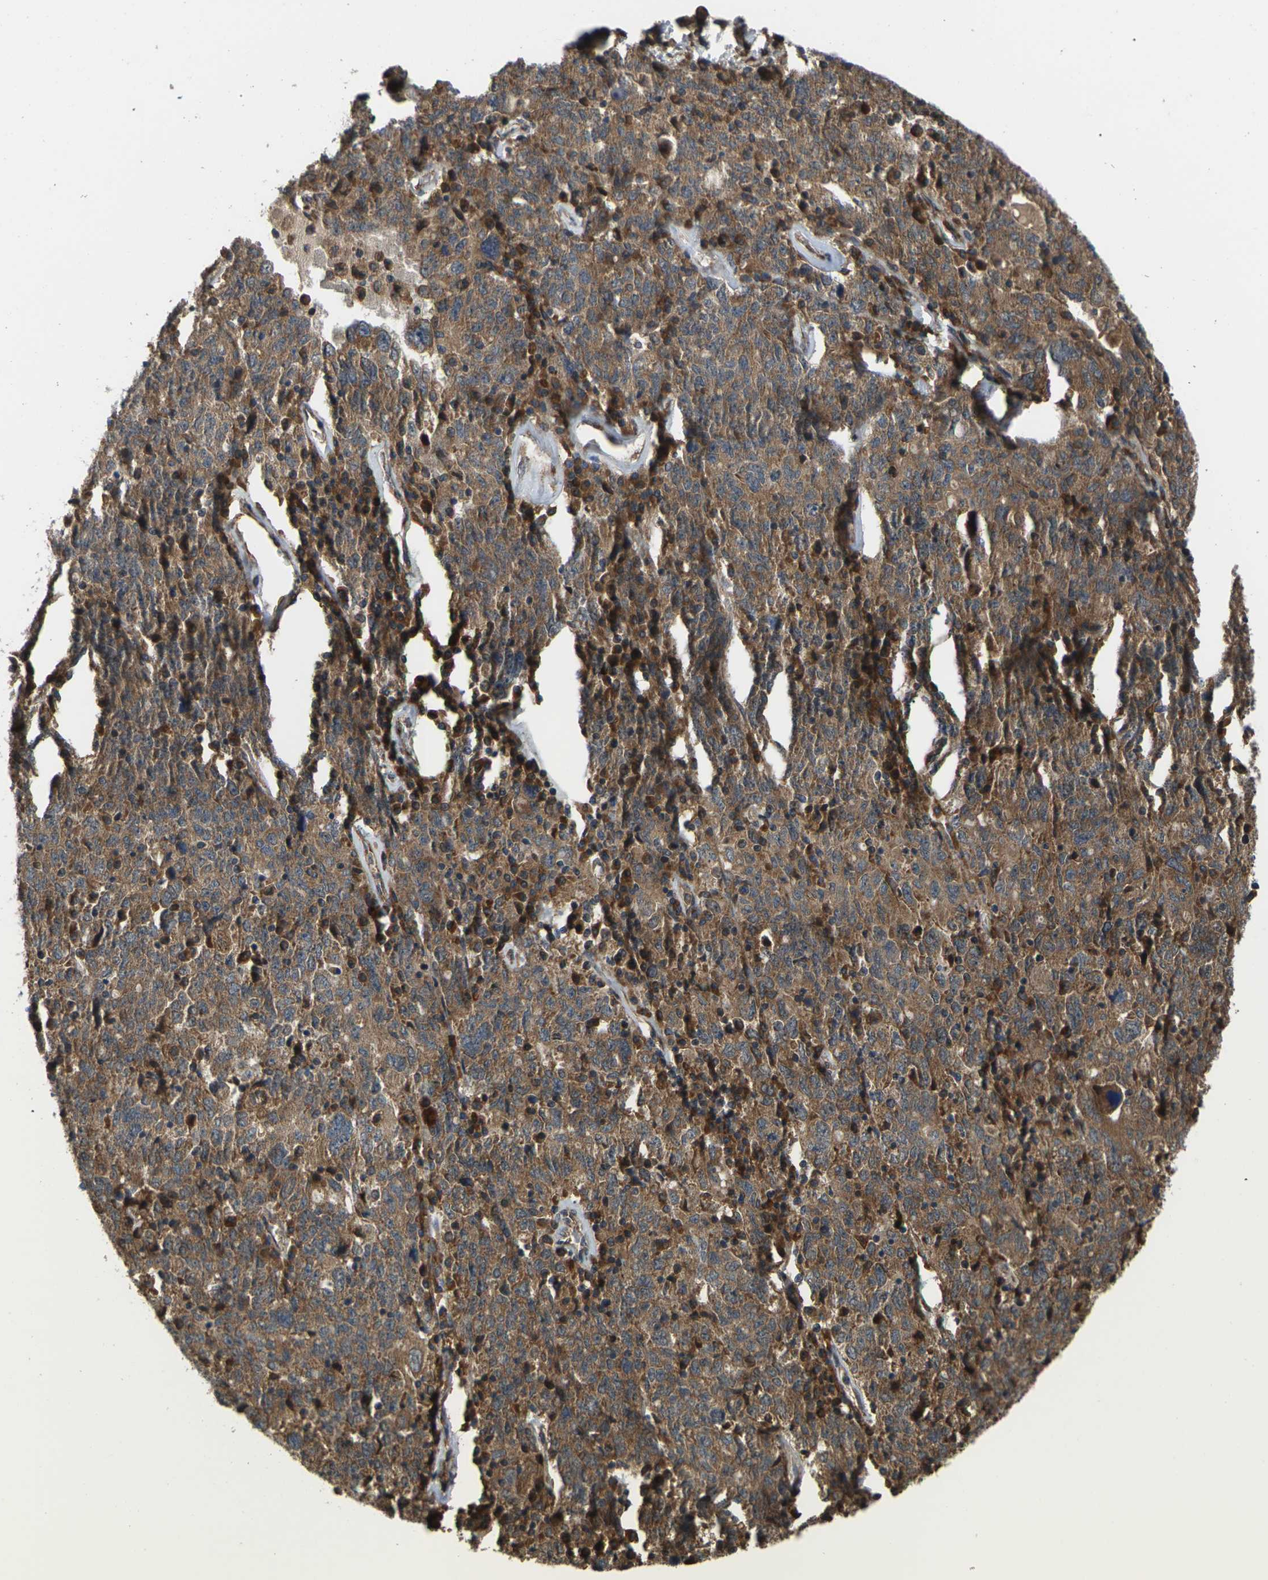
{"staining": {"intensity": "moderate", "quantity": ">75%", "location": "cytoplasmic/membranous"}, "tissue": "ovarian cancer", "cell_type": "Tumor cells", "image_type": "cancer", "snomed": [{"axis": "morphology", "description": "Carcinoma, endometroid"}, {"axis": "topography", "description": "Ovary"}], "caption": "DAB (3,3'-diaminobenzidine) immunohistochemical staining of endometroid carcinoma (ovarian) reveals moderate cytoplasmic/membranous protein positivity in about >75% of tumor cells.", "gene": "NRAS", "patient": {"sex": "female", "age": 62}}